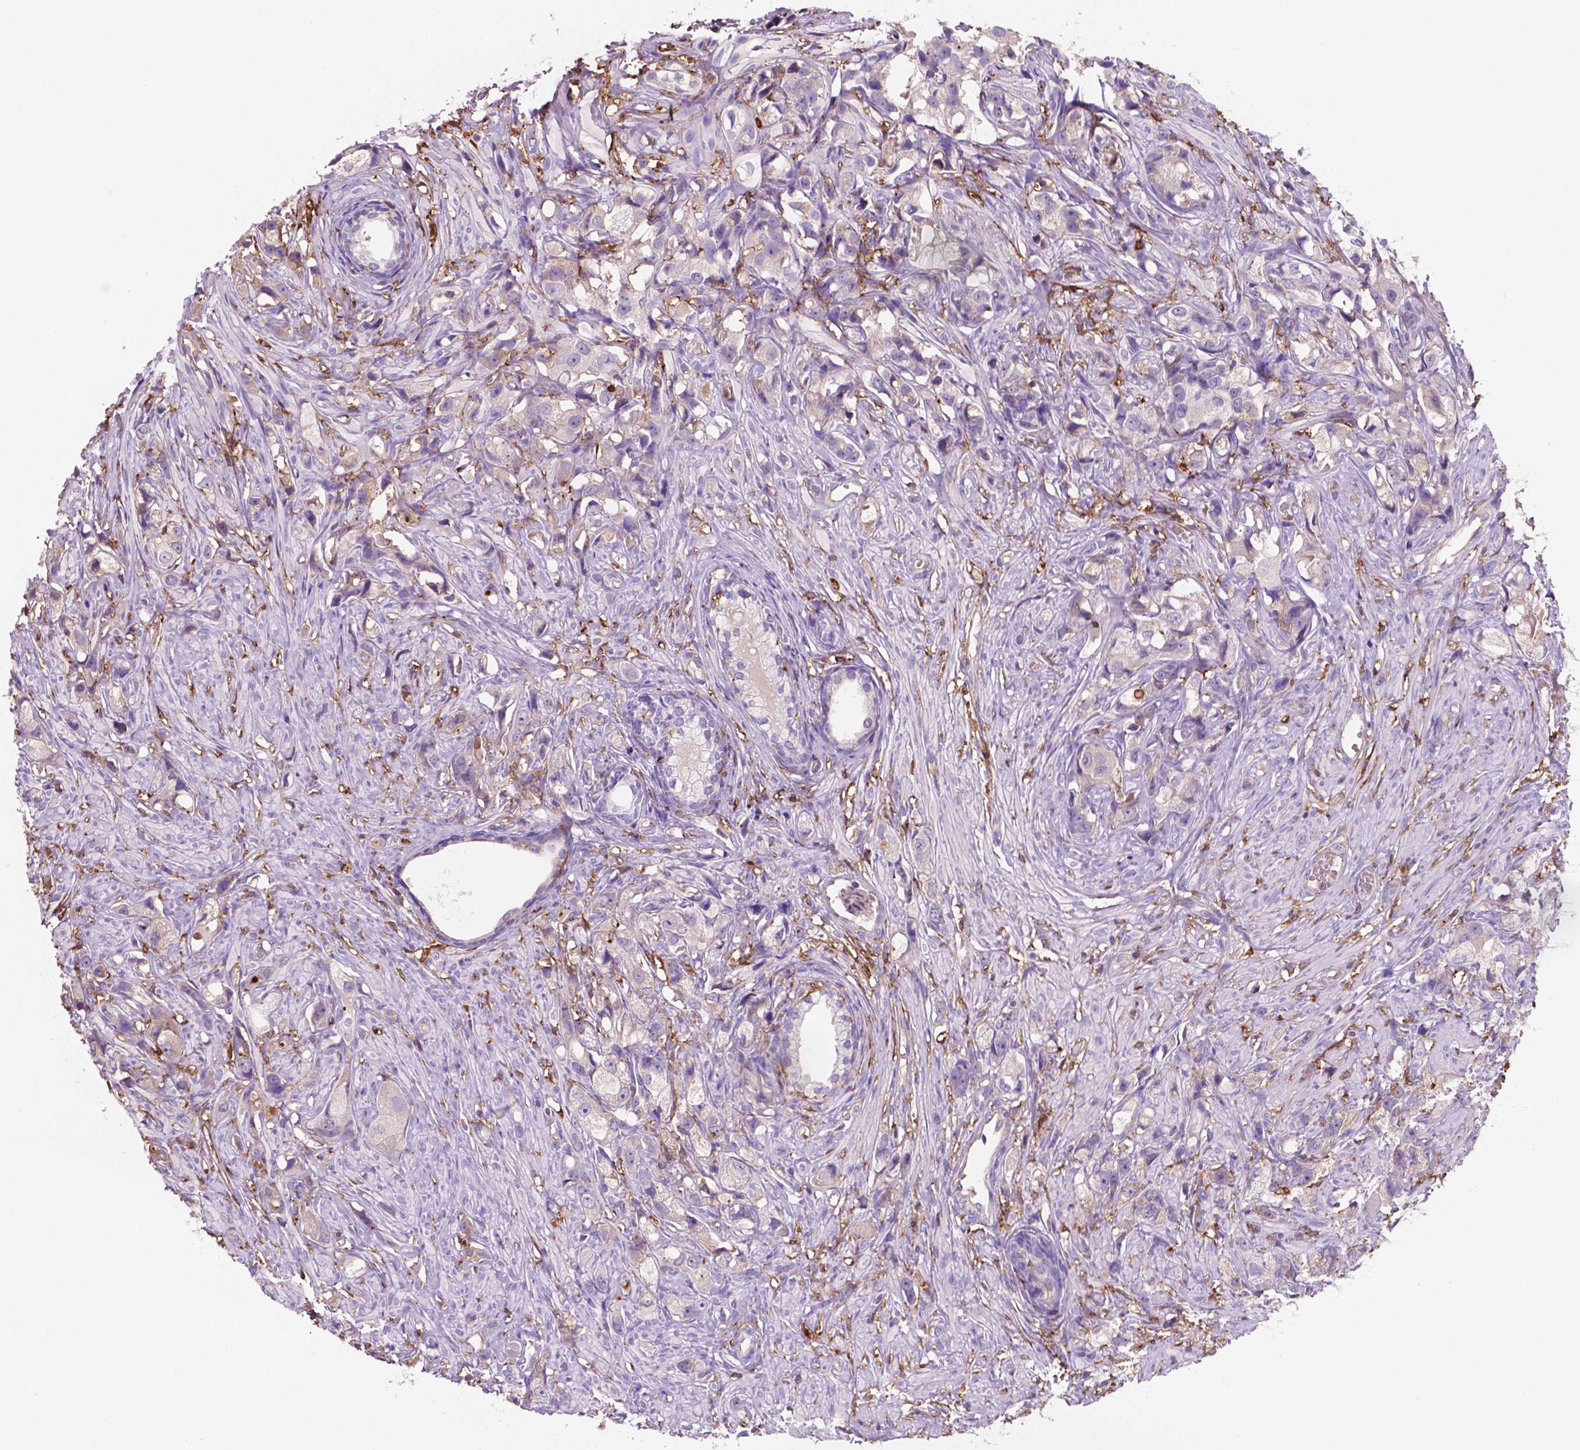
{"staining": {"intensity": "negative", "quantity": "none", "location": "none"}, "tissue": "prostate cancer", "cell_type": "Tumor cells", "image_type": "cancer", "snomed": [{"axis": "morphology", "description": "Adenocarcinoma, High grade"}, {"axis": "topography", "description": "Prostate"}], "caption": "The photomicrograph exhibits no staining of tumor cells in prostate cancer.", "gene": "MKRN2OS", "patient": {"sex": "male", "age": 75}}